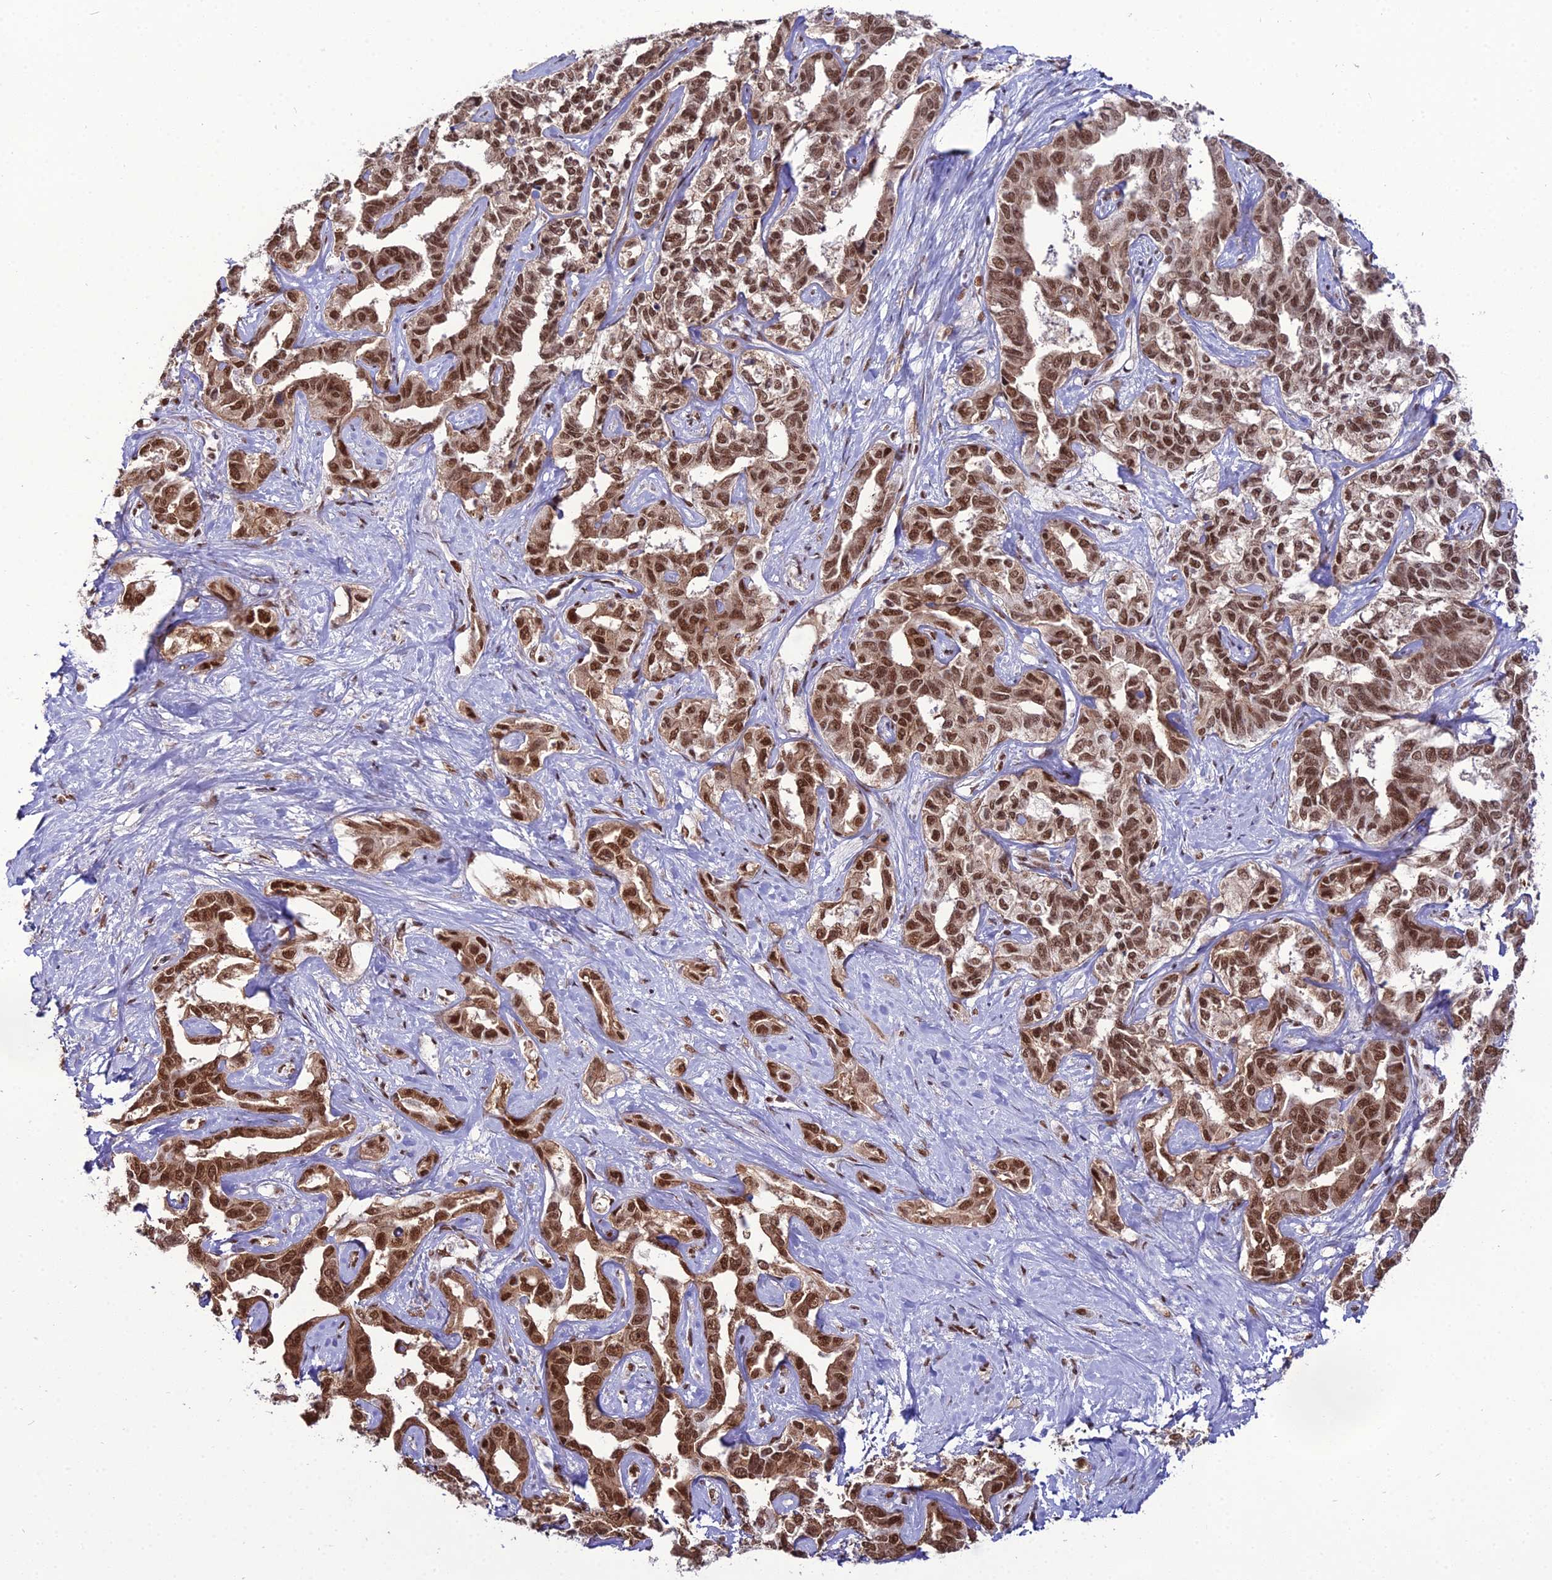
{"staining": {"intensity": "strong", "quantity": ">75%", "location": "nuclear"}, "tissue": "liver cancer", "cell_type": "Tumor cells", "image_type": "cancer", "snomed": [{"axis": "morphology", "description": "Cholangiocarcinoma"}, {"axis": "topography", "description": "Liver"}], "caption": "A high amount of strong nuclear staining is appreciated in about >75% of tumor cells in liver cancer tissue.", "gene": "RBM12", "patient": {"sex": "male", "age": 59}}